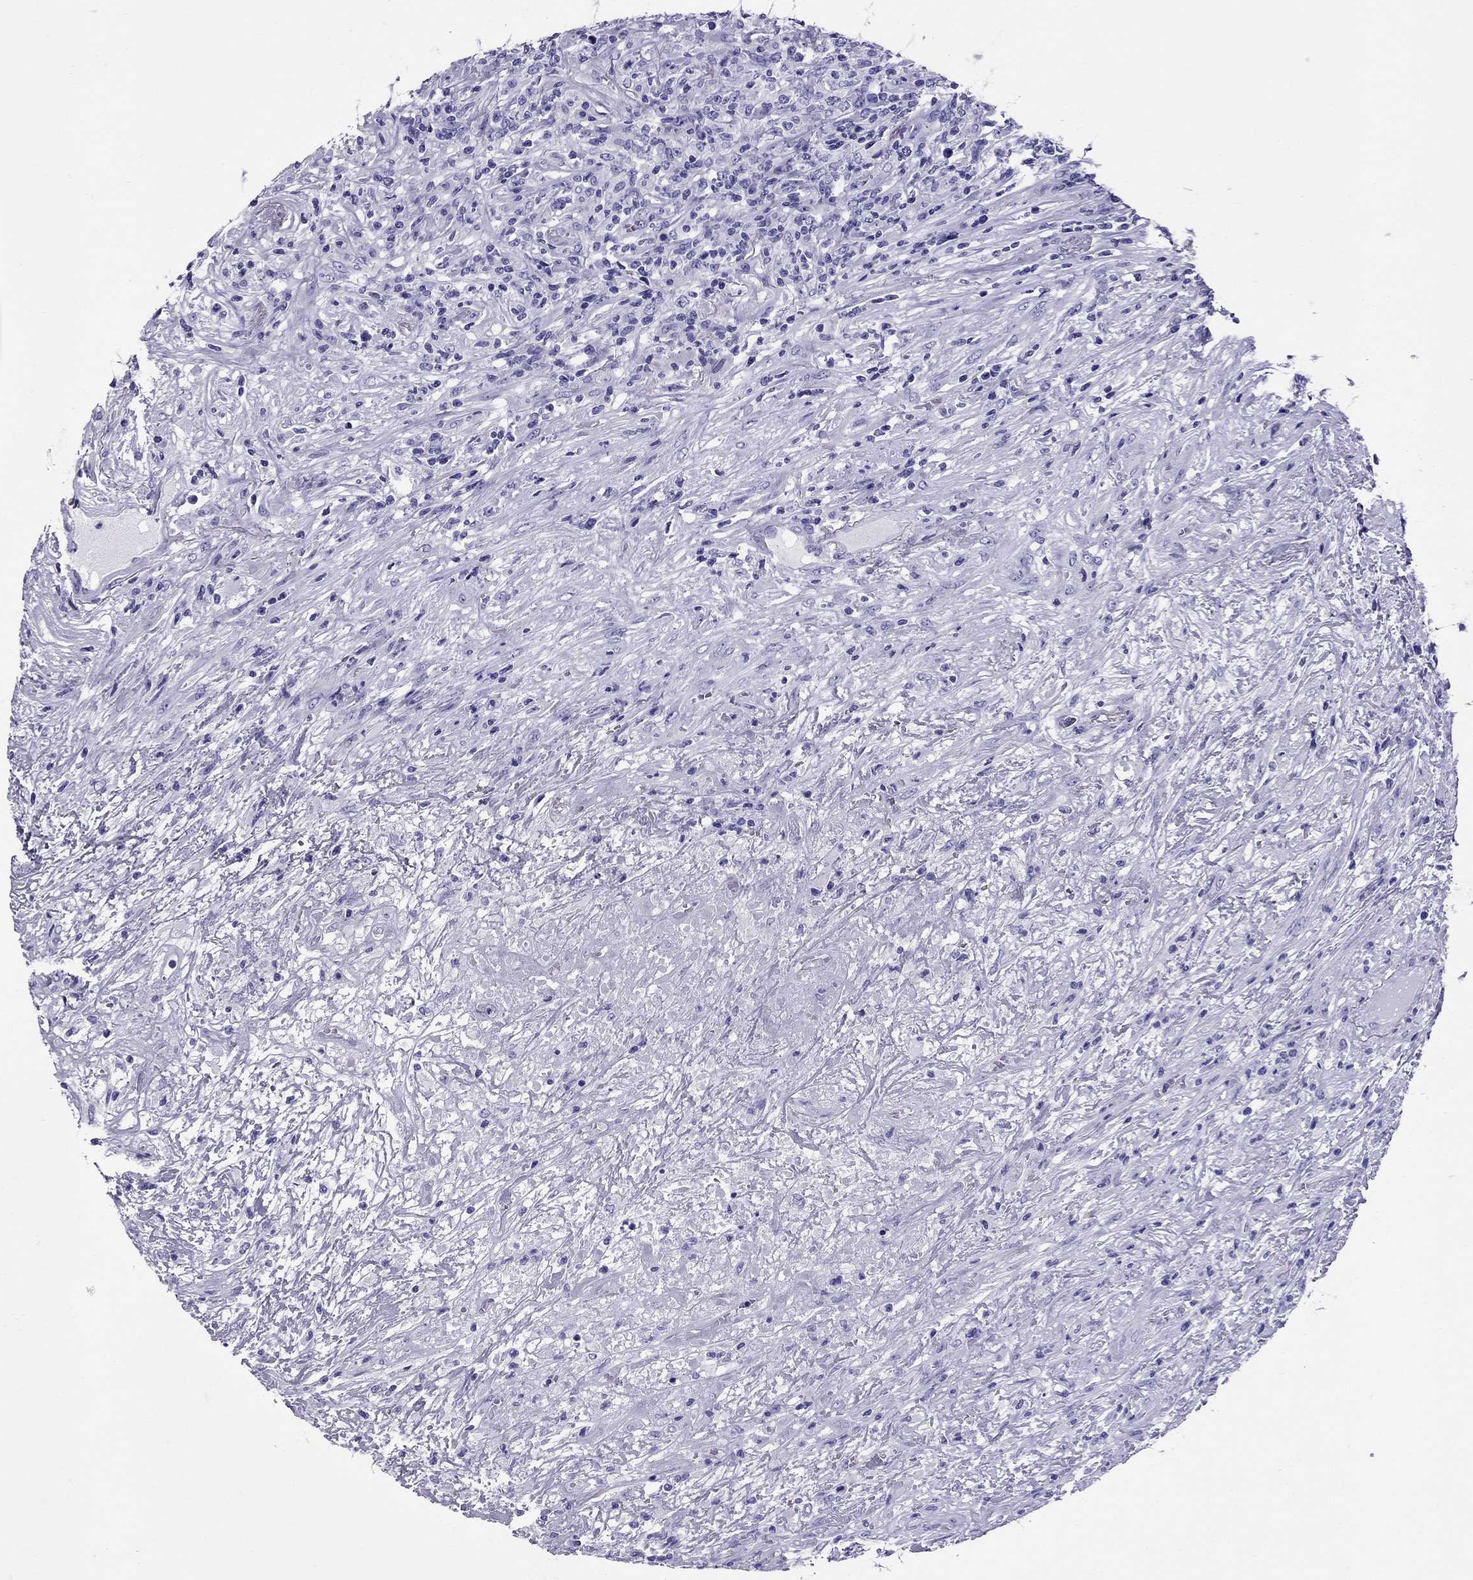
{"staining": {"intensity": "negative", "quantity": "none", "location": "none"}, "tissue": "lymphoma", "cell_type": "Tumor cells", "image_type": "cancer", "snomed": [{"axis": "morphology", "description": "Malignant lymphoma, non-Hodgkin's type, High grade"}, {"axis": "topography", "description": "Lung"}], "caption": "Protein analysis of lymphoma displays no significant positivity in tumor cells.", "gene": "AVPR1B", "patient": {"sex": "male", "age": 79}}